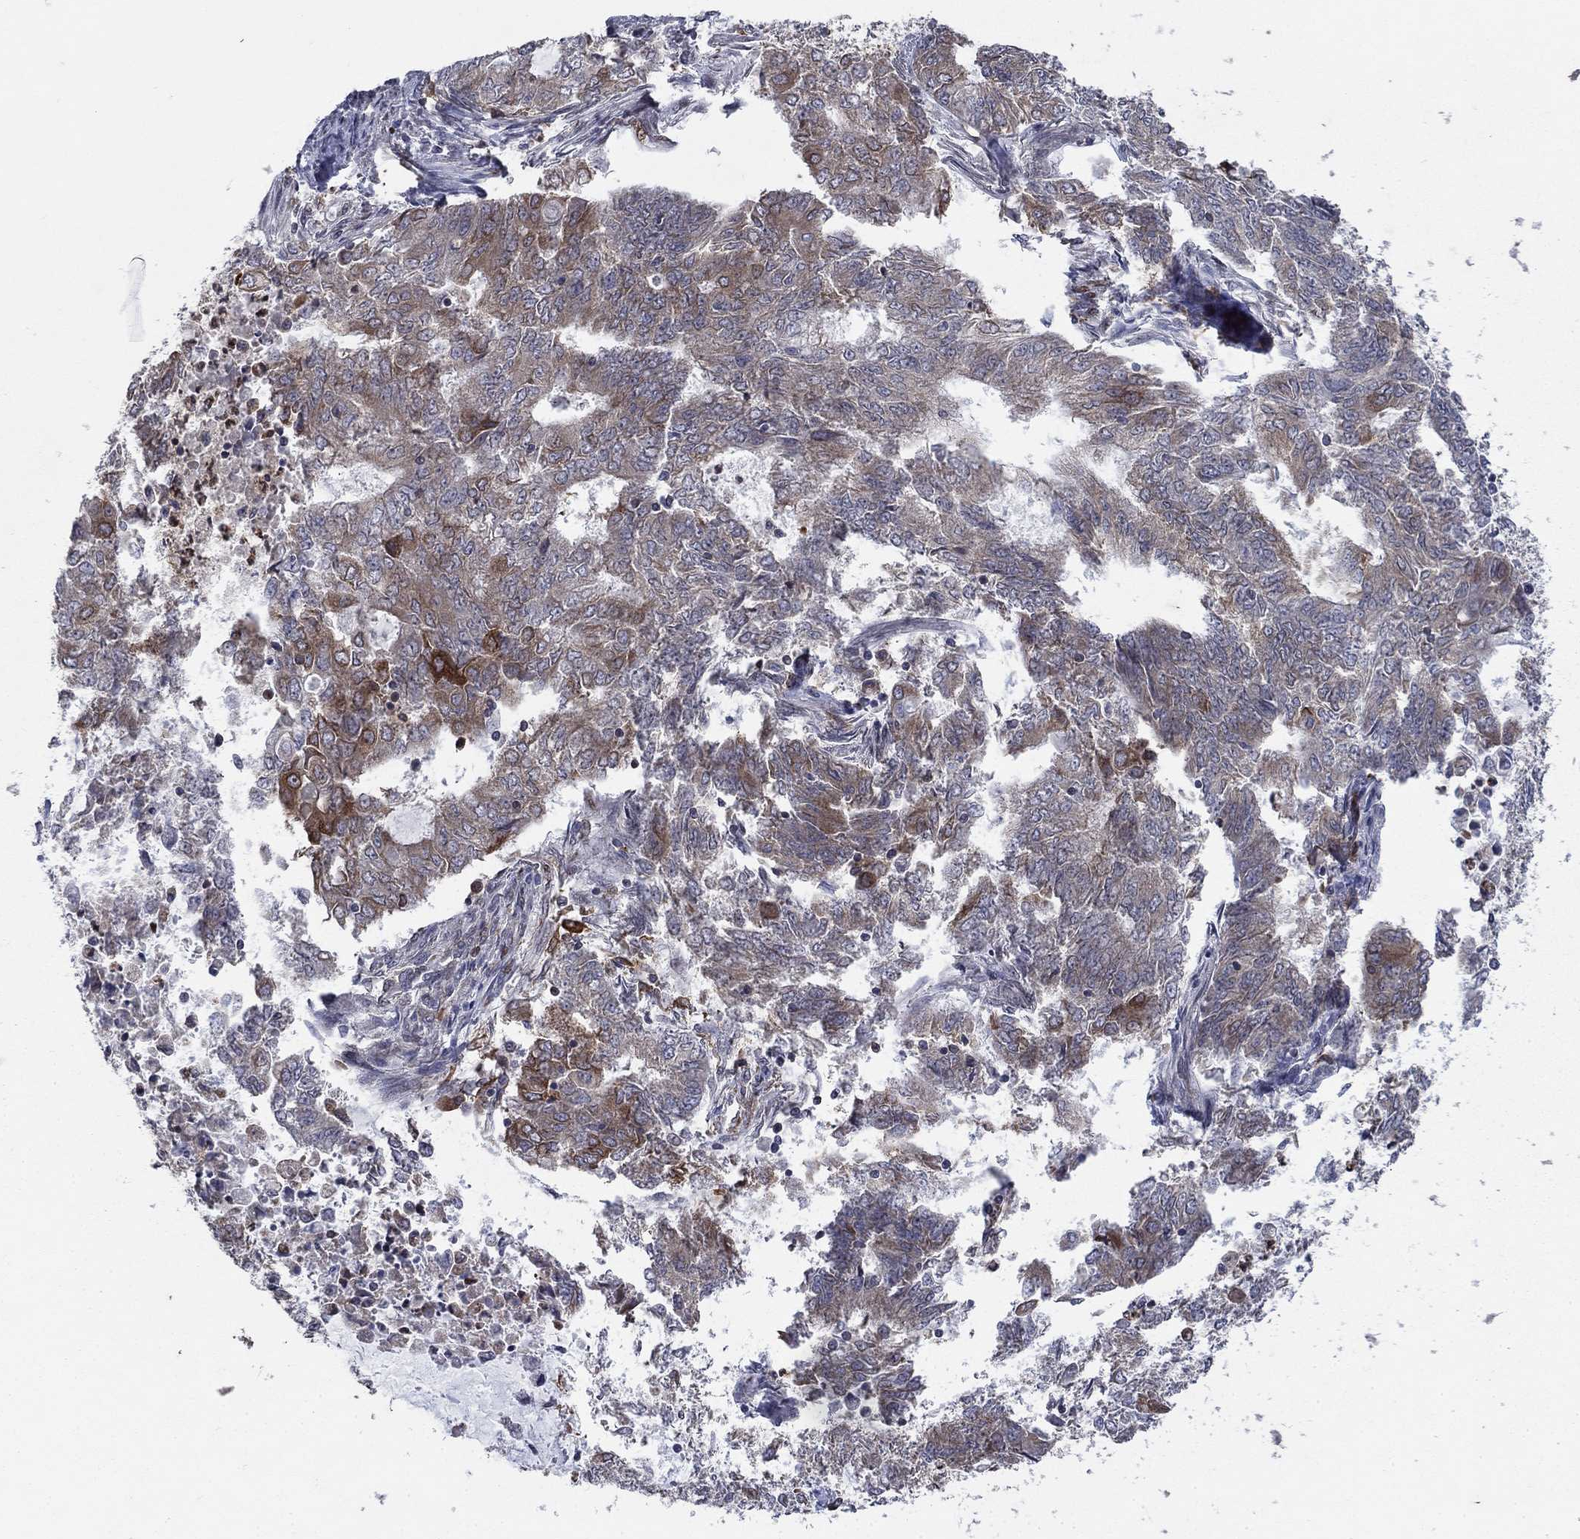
{"staining": {"intensity": "strong", "quantity": "<25%", "location": "cytoplasmic/membranous"}, "tissue": "endometrial cancer", "cell_type": "Tumor cells", "image_type": "cancer", "snomed": [{"axis": "morphology", "description": "Adenocarcinoma, NOS"}, {"axis": "topography", "description": "Endometrium"}], "caption": "Human endometrial adenocarcinoma stained with a protein marker displays strong staining in tumor cells.", "gene": "DHRS7", "patient": {"sex": "female", "age": 62}}